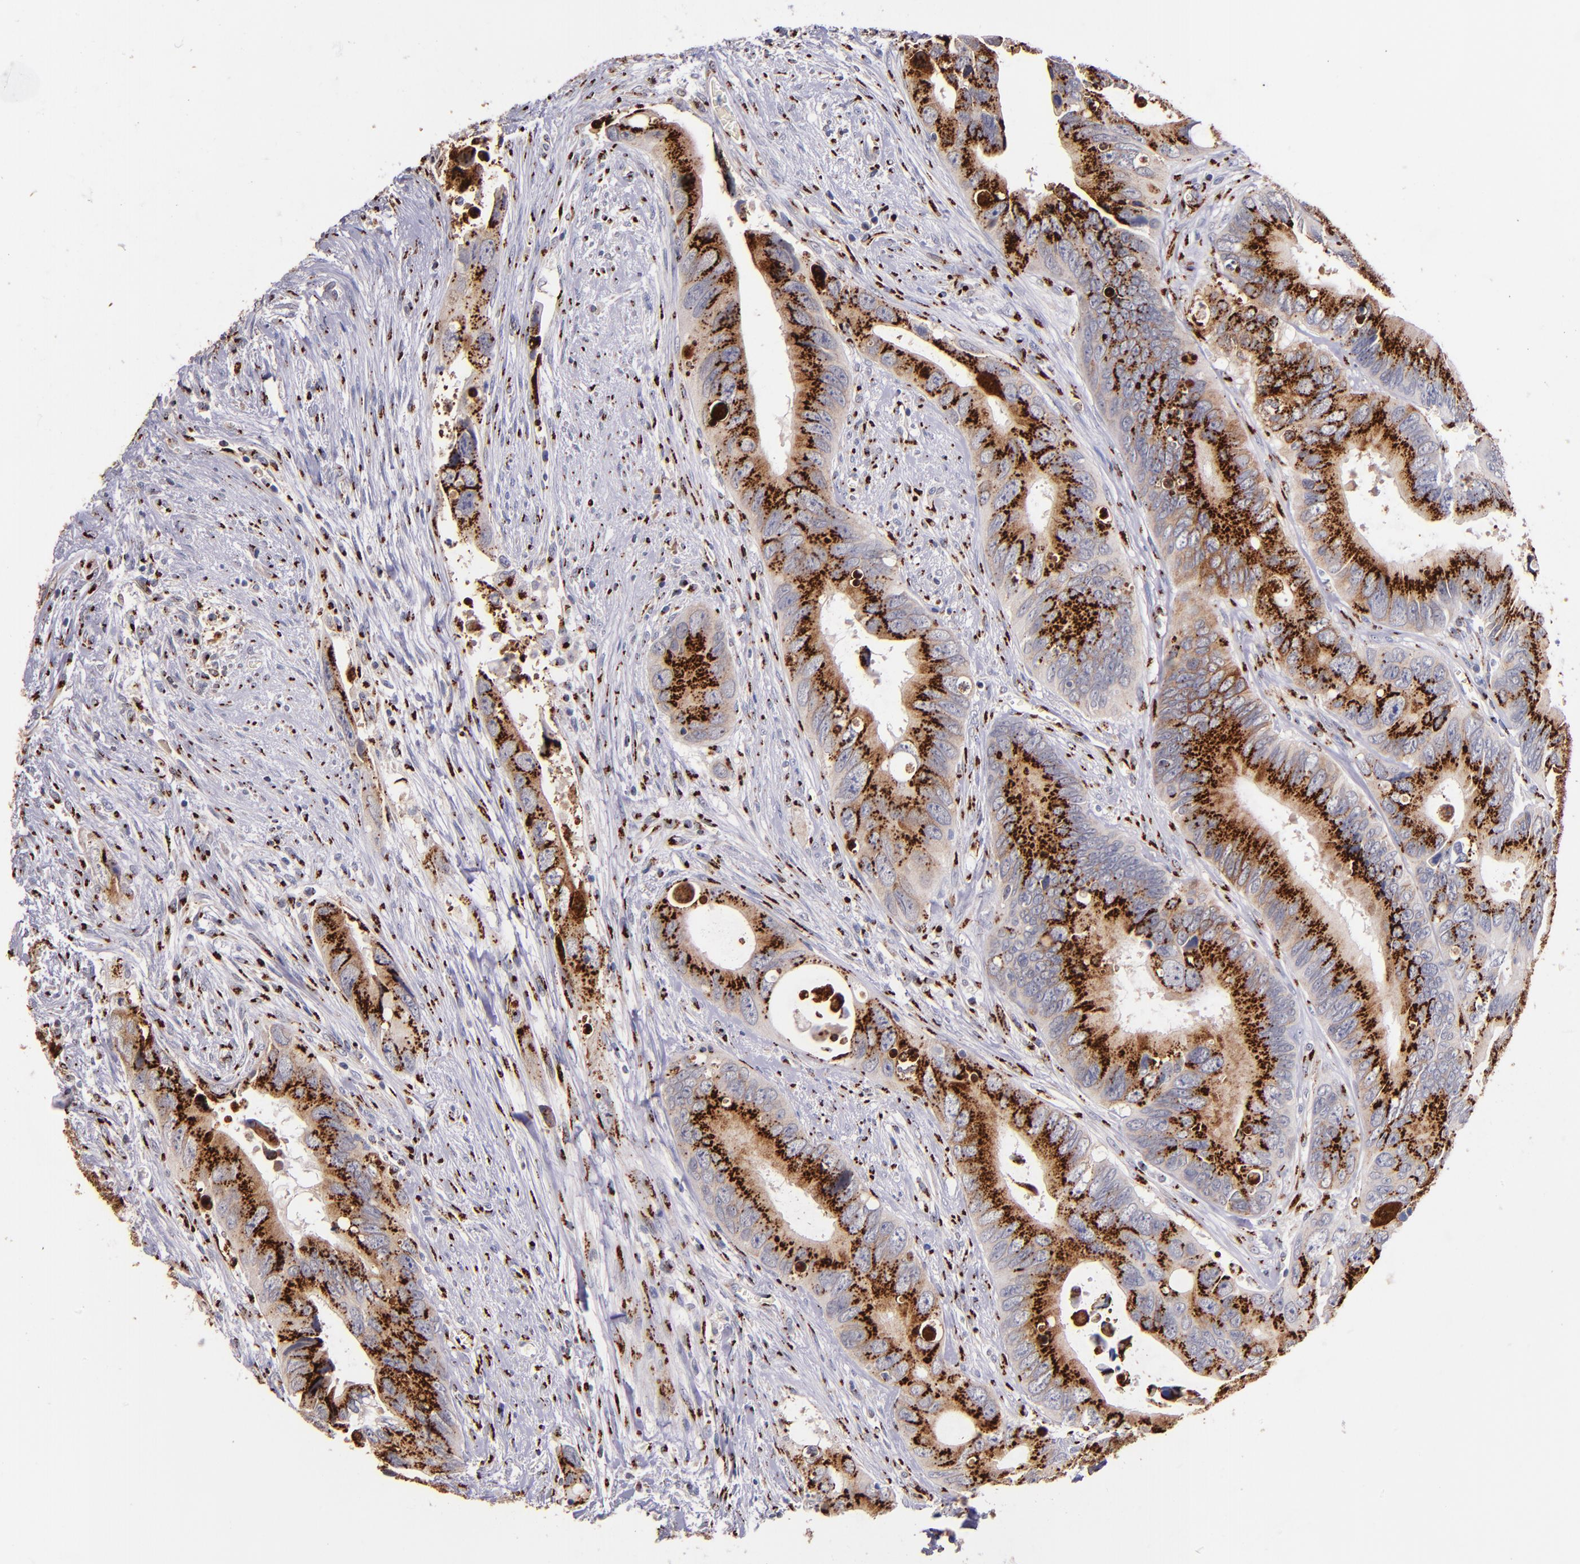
{"staining": {"intensity": "strong", "quantity": ">75%", "location": "cytoplasmic/membranous"}, "tissue": "colorectal cancer", "cell_type": "Tumor cells", "image_type": "cancer", "snomed": [{"axis": "morphology", "description": "Adenocarcinoma, NOS"}, {"axis": "topography", "description": "Rectum"}], "caption": "Protein staining exhibits strong cytoplasmic/membranous positivity in approximately >75% of tumor cells in adenocarcinoma (colorectal).", "gene": "GOLIM4", "patient": {"sex": "male", "age": 70}}